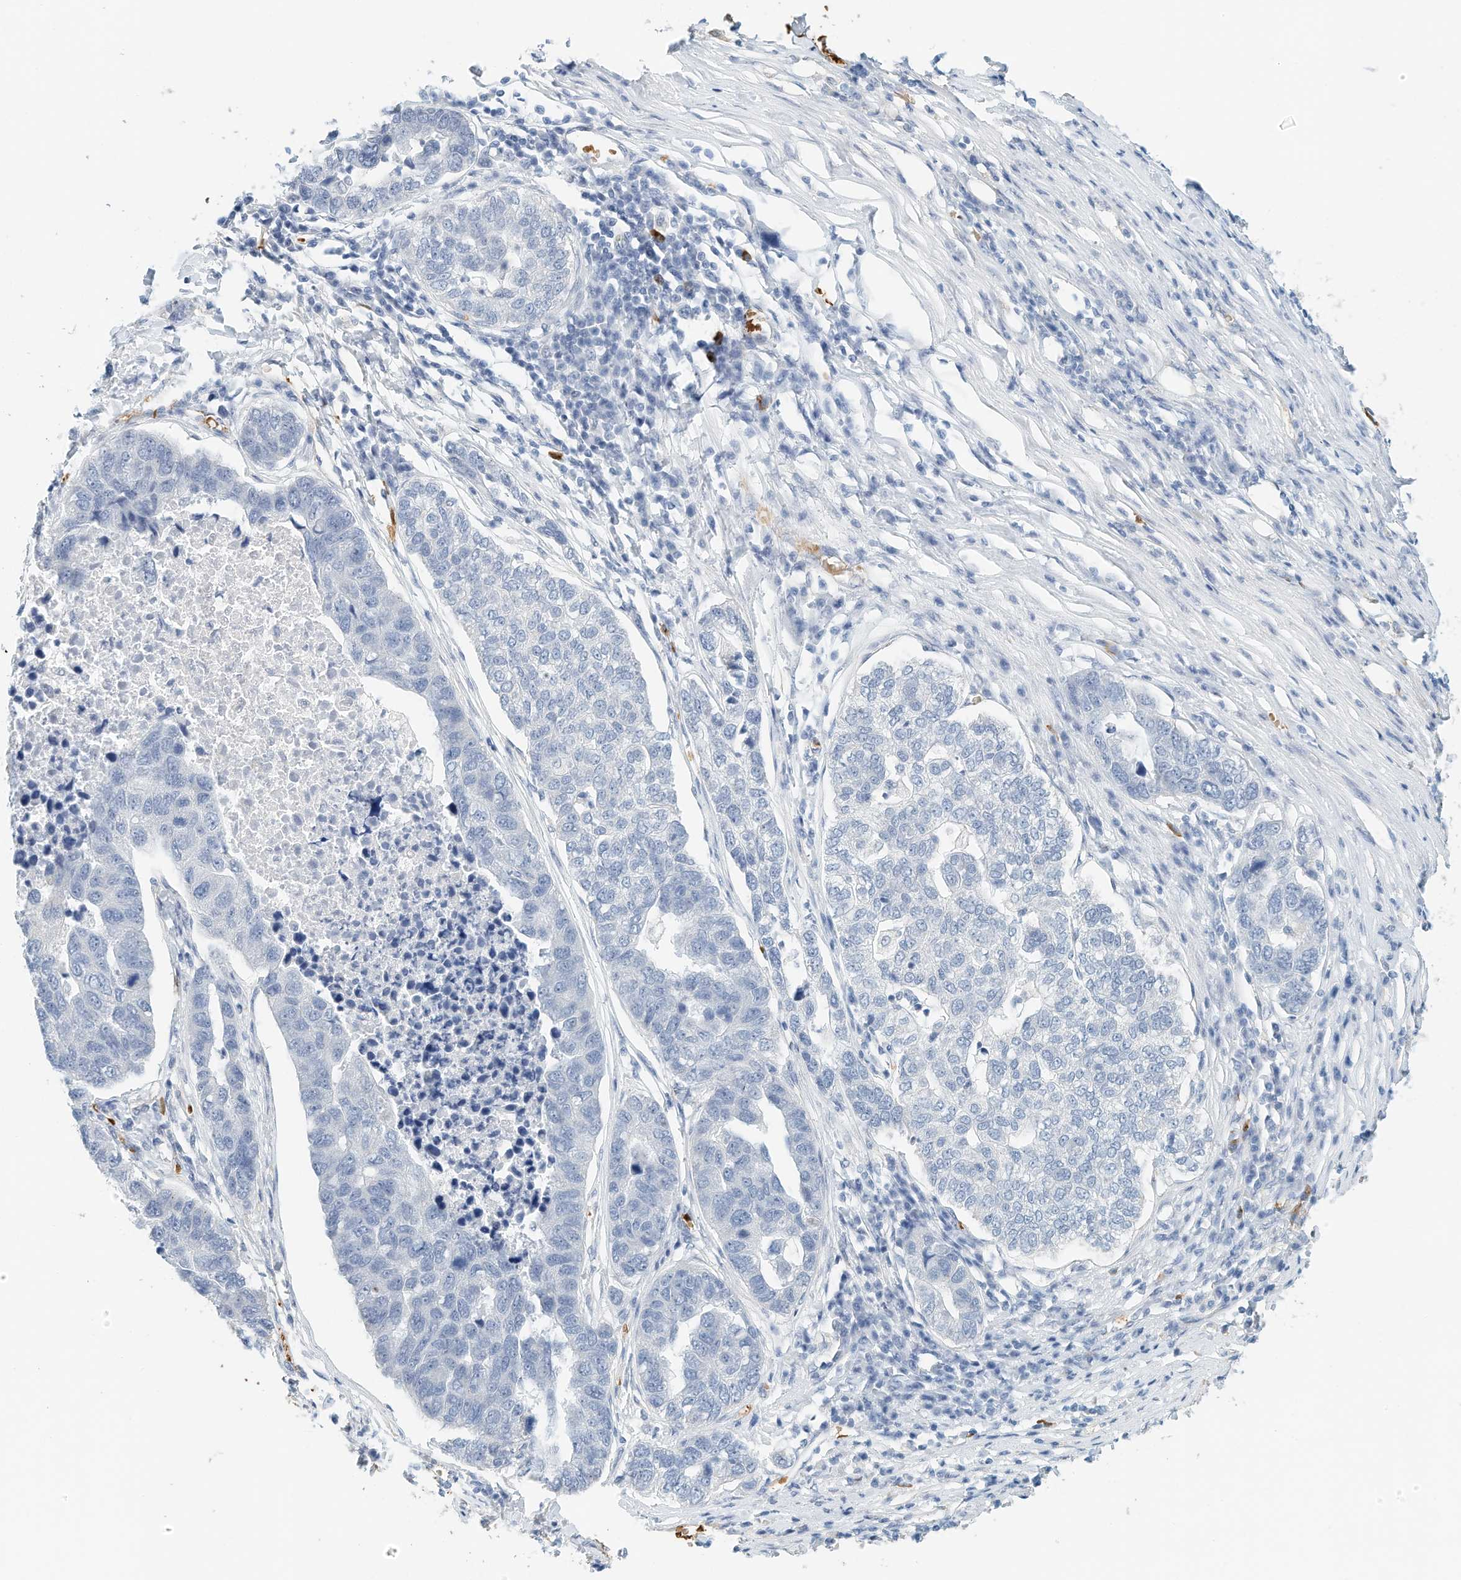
{"staining": {"intensity": "negative", "quantity": "none", "location": "none"}, "tissue": "pancreatic cancer", "cell_type": "Tumor cells", "image_type": "cancer", "snomed": [{"axis": "morphology", "description": "Adenocarcinoma, NOS"}, {"axis": "topography", "description": "Pancreas"}], "caption": "There is no significant expression in tumor cells of adenocarcinoma (pancreatic).", "gene": "RCAN3", "patient": {"sex": "female", "age": 61}}